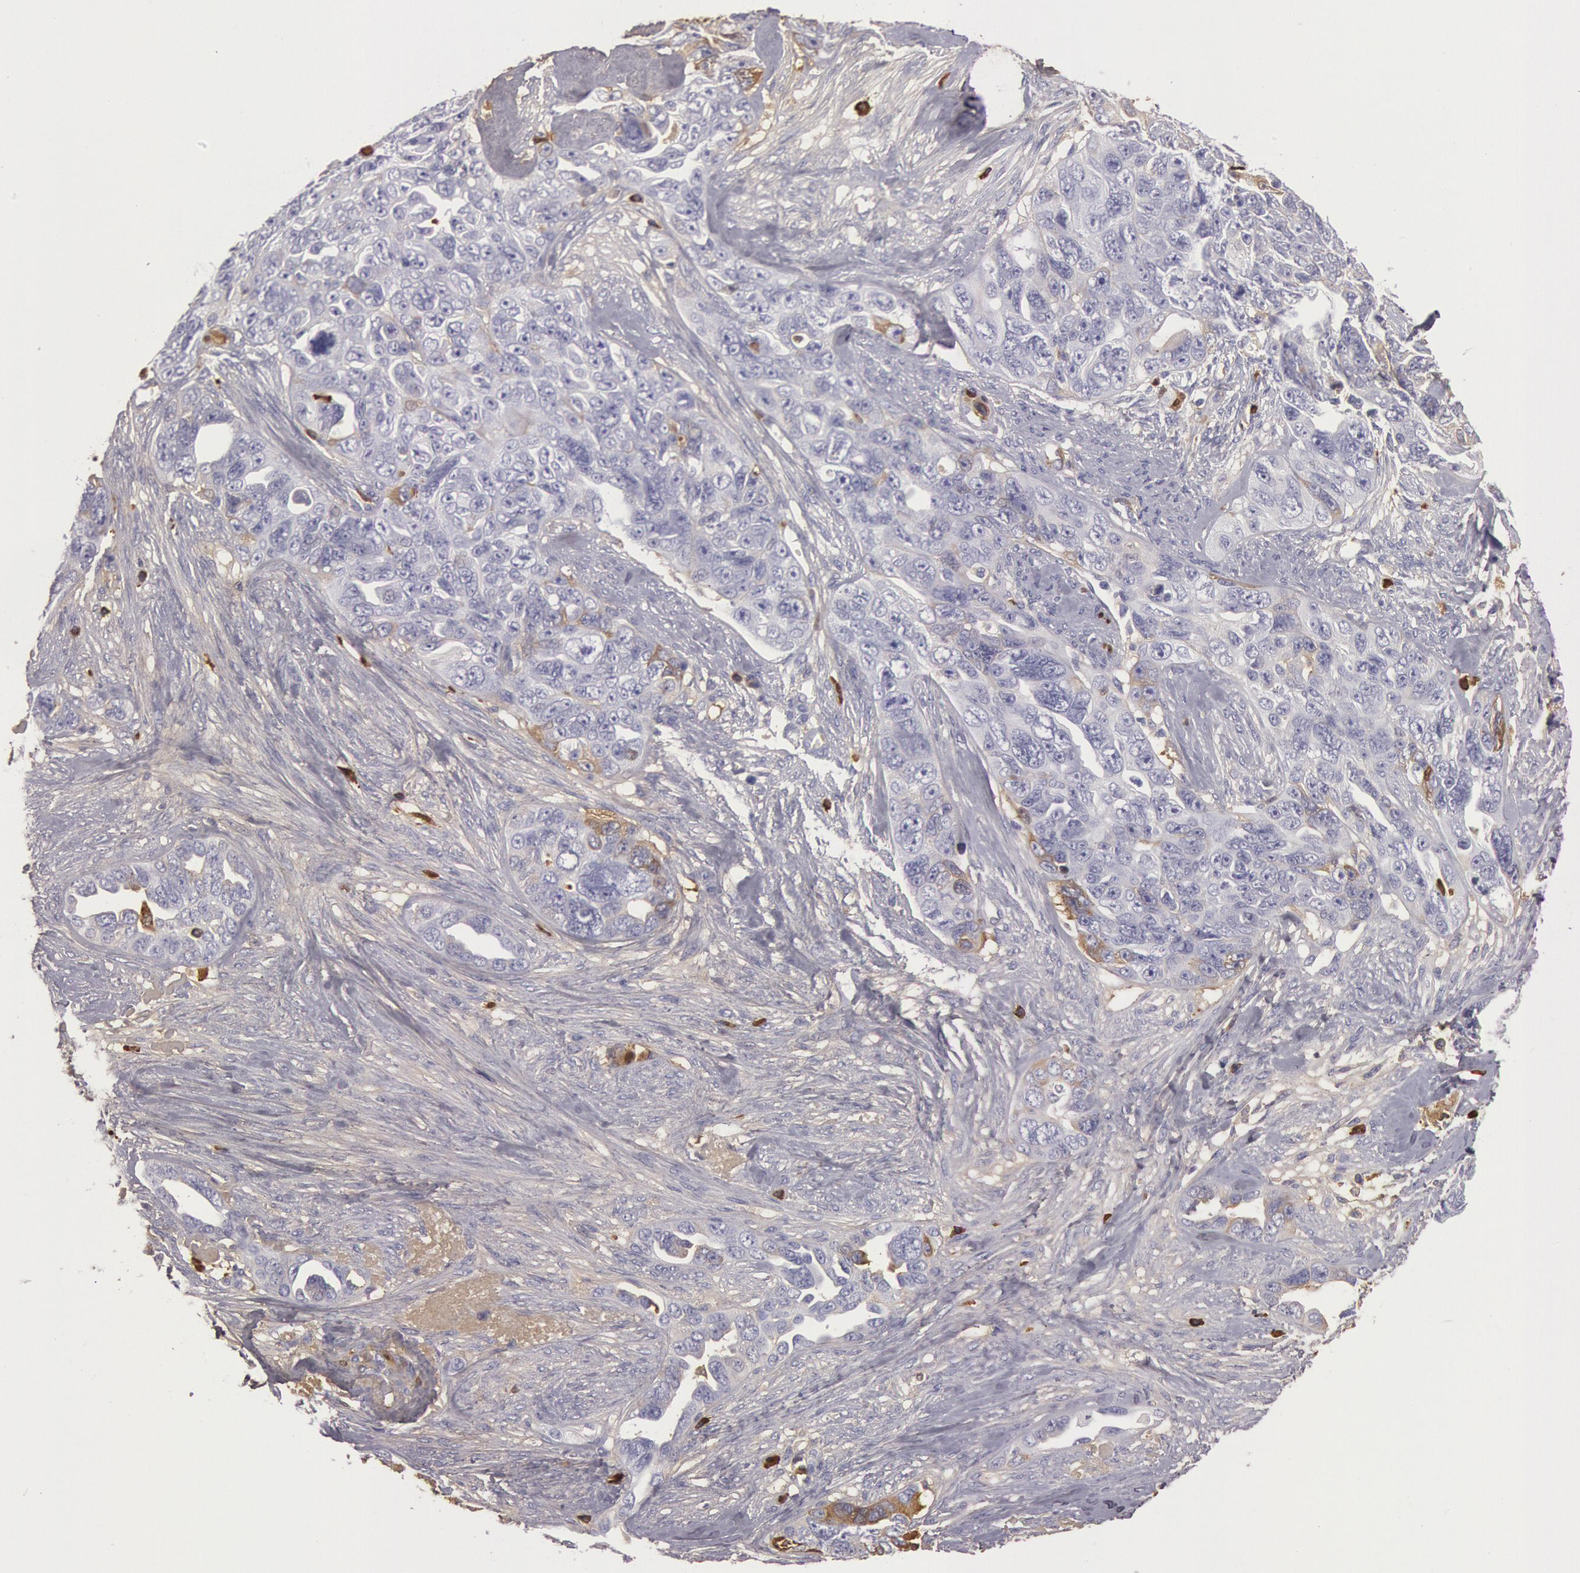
{"staining": {"intensity": "weak", "quantity": "<25%", "location": "cytoplasmic/membranous"}, "tissue": "ovarian cancer", "cell_type": "Tumor cells", "image_type": "cancer", "snomed": [{"axis": "morphology", "description": "Cystadenocarcinoma, serous, NOS"}, {"axis": "topography", "description": "Ovary"}], "caption": "Serous cystadenocarcinoma (ovarian) was stained to show a protein in brown. There is no significant expression in tumor cells. (DAB immunohistochemistry visualized using brightfield microscopy, high magnification).", "gene": "IGHG1", "patient": {"sex": "female", "age": 63}}